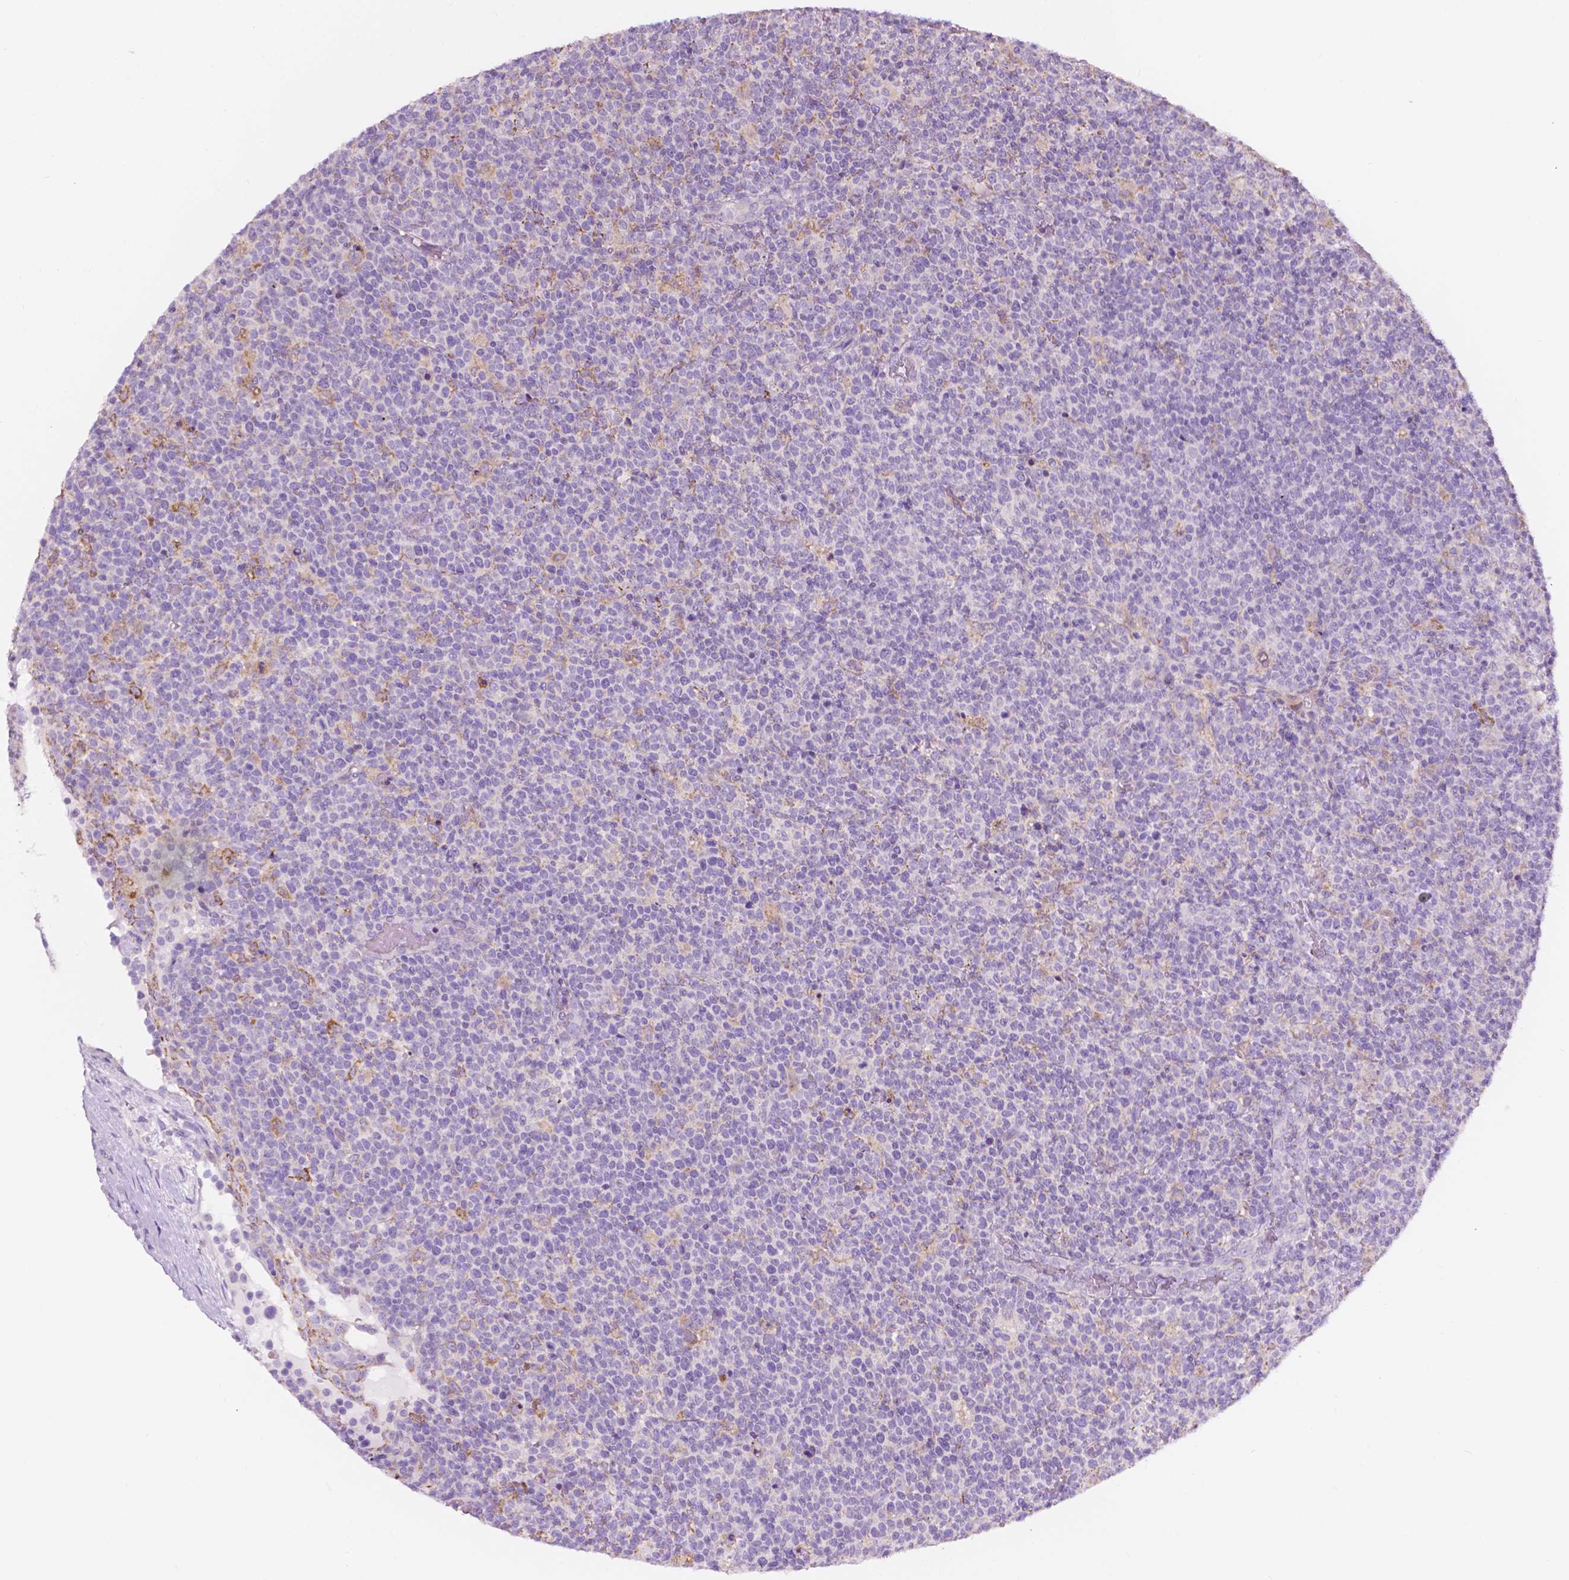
{"staining": {"intensity": "negative", "quantity": "none", "location": "none"}, "tissue": "lymphoma", "cell_type": "Tumor cells", "image_type": "cancer", "snomed": [{"axis": "morphology", "description": "Malignant lymphoma, non-Hodgkin's type, High grade"}, {"axis": "topography", "description": "Lymph node"}], "caption": "Lymphoma stained for a protein using immunohistochemistry exhibits no expression tumor cells.", "gene": "NOS1AP", "patient": {"sex": "male", "age": 61}}